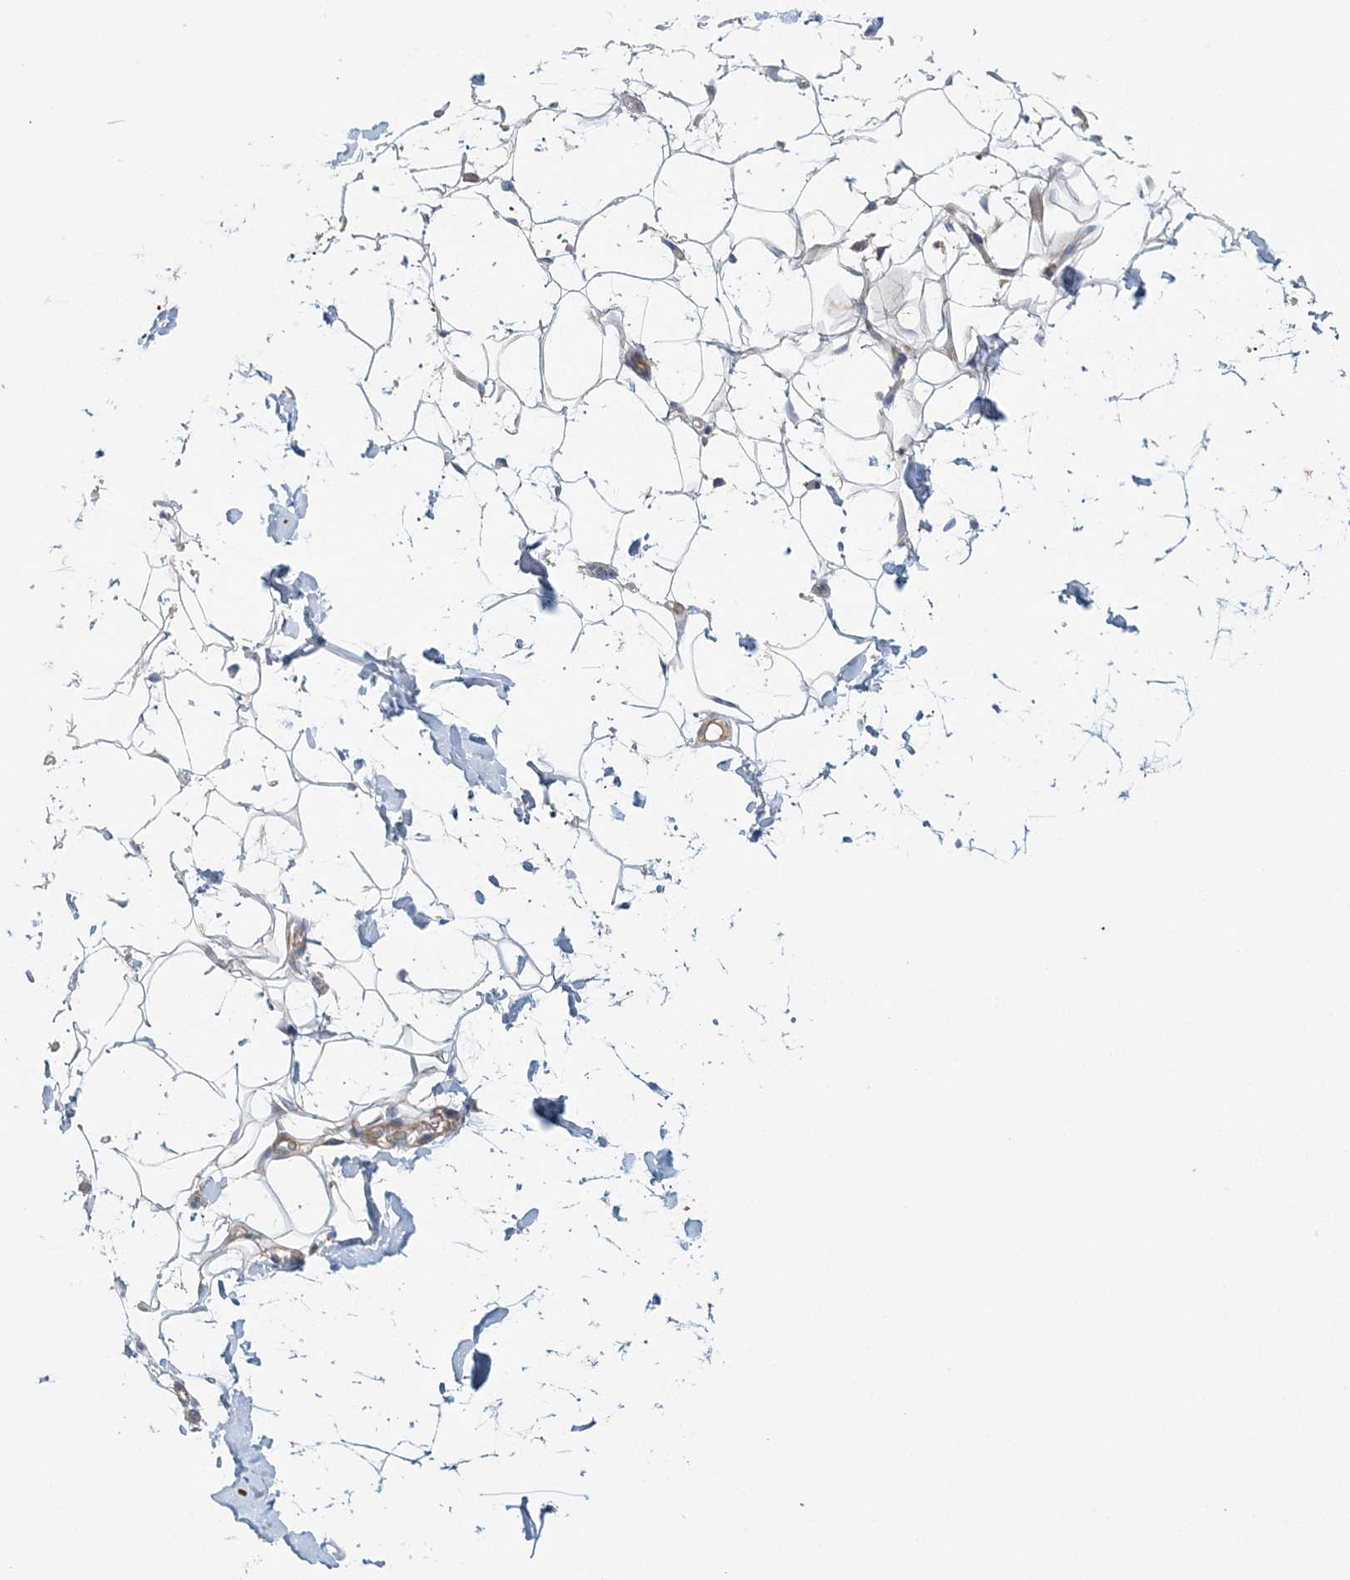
{"staining": {"intensity": "negative", "quantity": "none", "location": "none"}, "tissue": "adipose tissue", "cell_type": "Adipocytes", "image_type": "normal", "snomed": [{"axis": "morphology", "description": "Normal tissue, NOS"}, {"axis": "topography", "description": "Breast"}], "caption": "High magnification brightfield microscopy of normal adipose tissue stained with DAB (3,3'-diaminobenzidine) (brown) and counterstained with hematoxylin (blue): adipocytes show no significant staining. (DAB (3,3'-diaminobenzidine) IHC visualized using brightfield microscopy, high magnification).", "gene": "TTI1", "patient": {"sex": "female", "age": 26}}